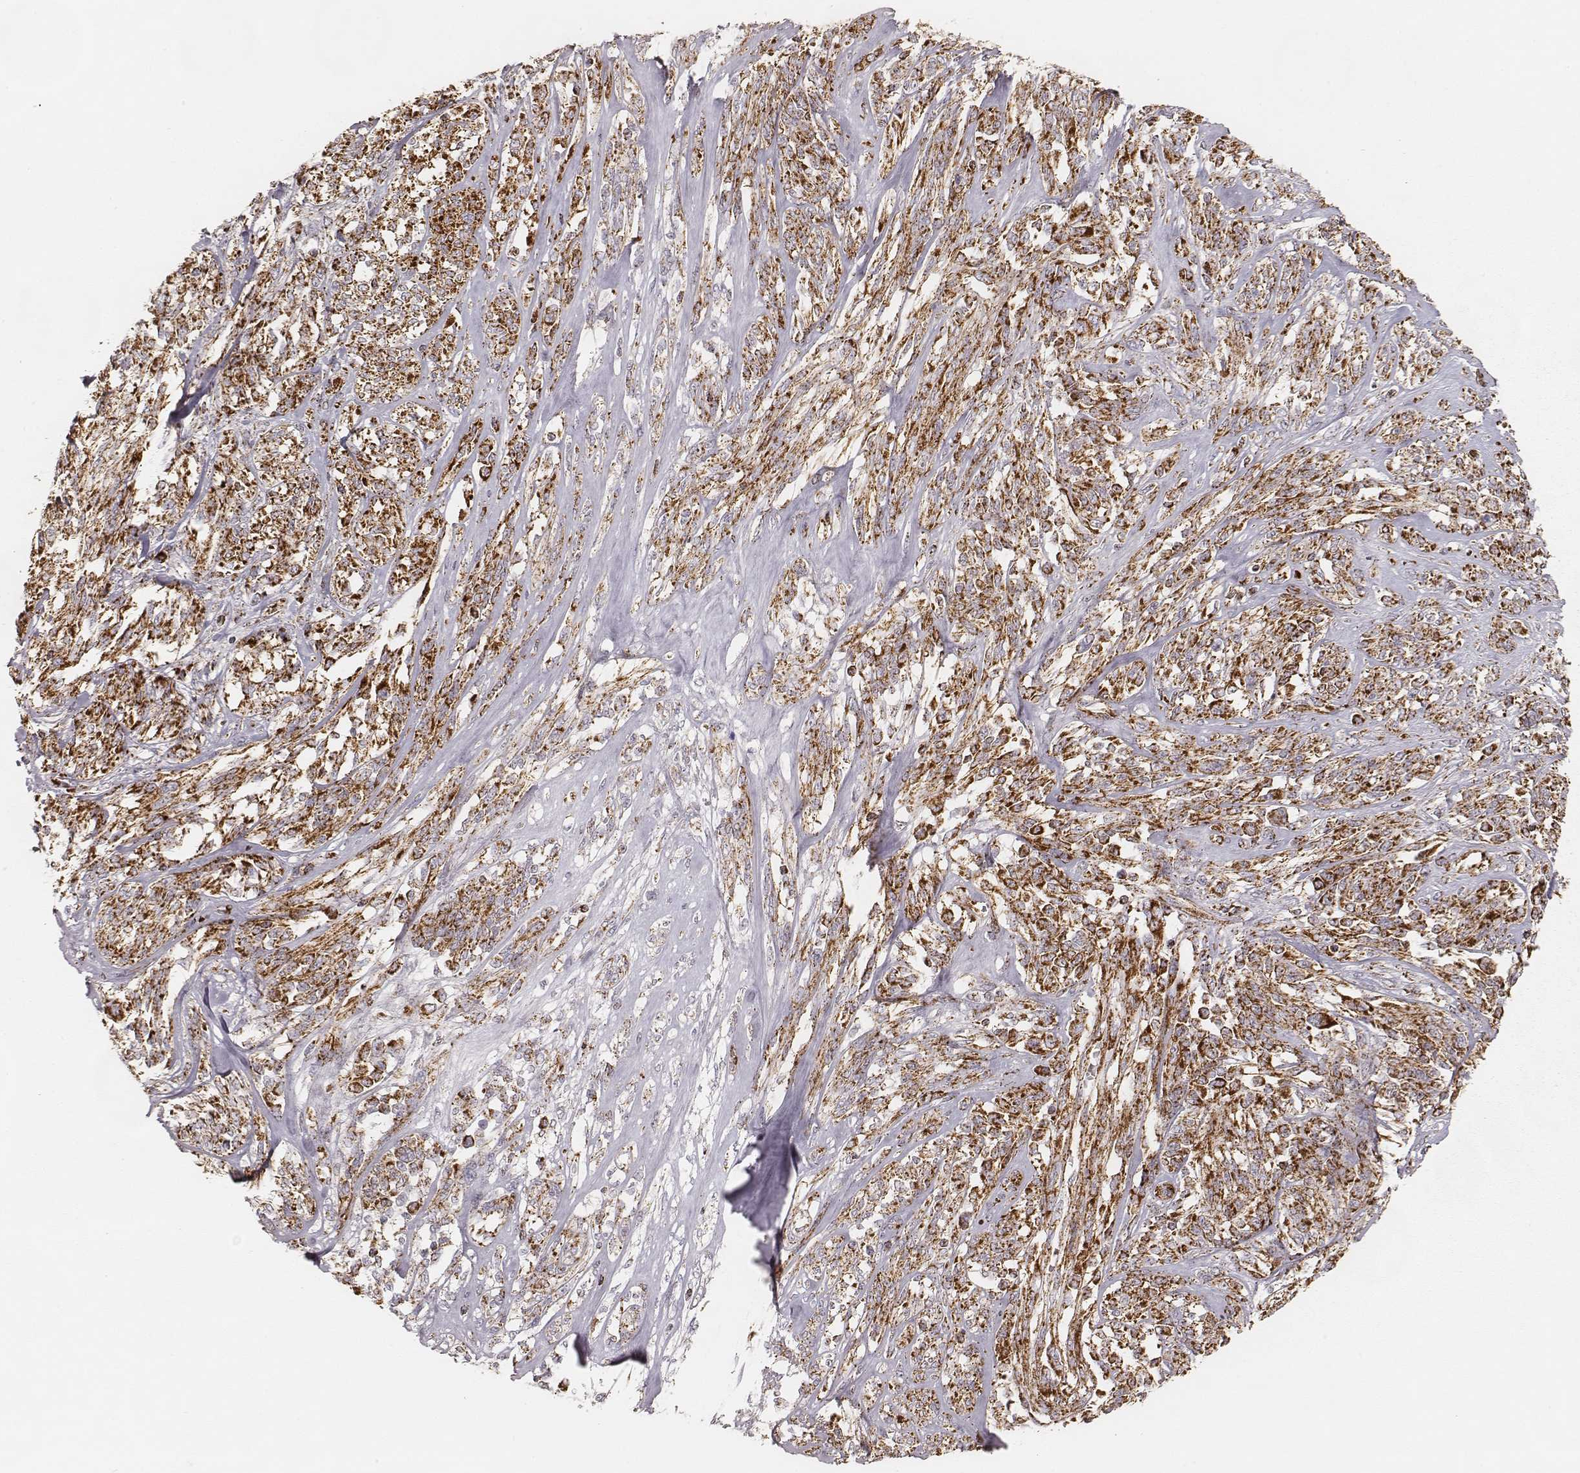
{"staining": {"intensity": "strong", "quantity": ">75%", "location": "cytoplasmic/membranous"}, "tissue": "melanoma", "cell_type": "Tumor cells", "image_type": "cancer", "snomed": [{"axis": "morphology", "description": "Malignant melanoma, NOS"}, {"axis": "topography", "description": "Skin"}], "caption": "Malignant melanoma was stained to show a protein in brown. There is high levels of strong cytoplasmic/membranous positivity in approximately >75% of tumor cells.", "gene": "CS", "patient": {"sex": "female", "age": 91}}